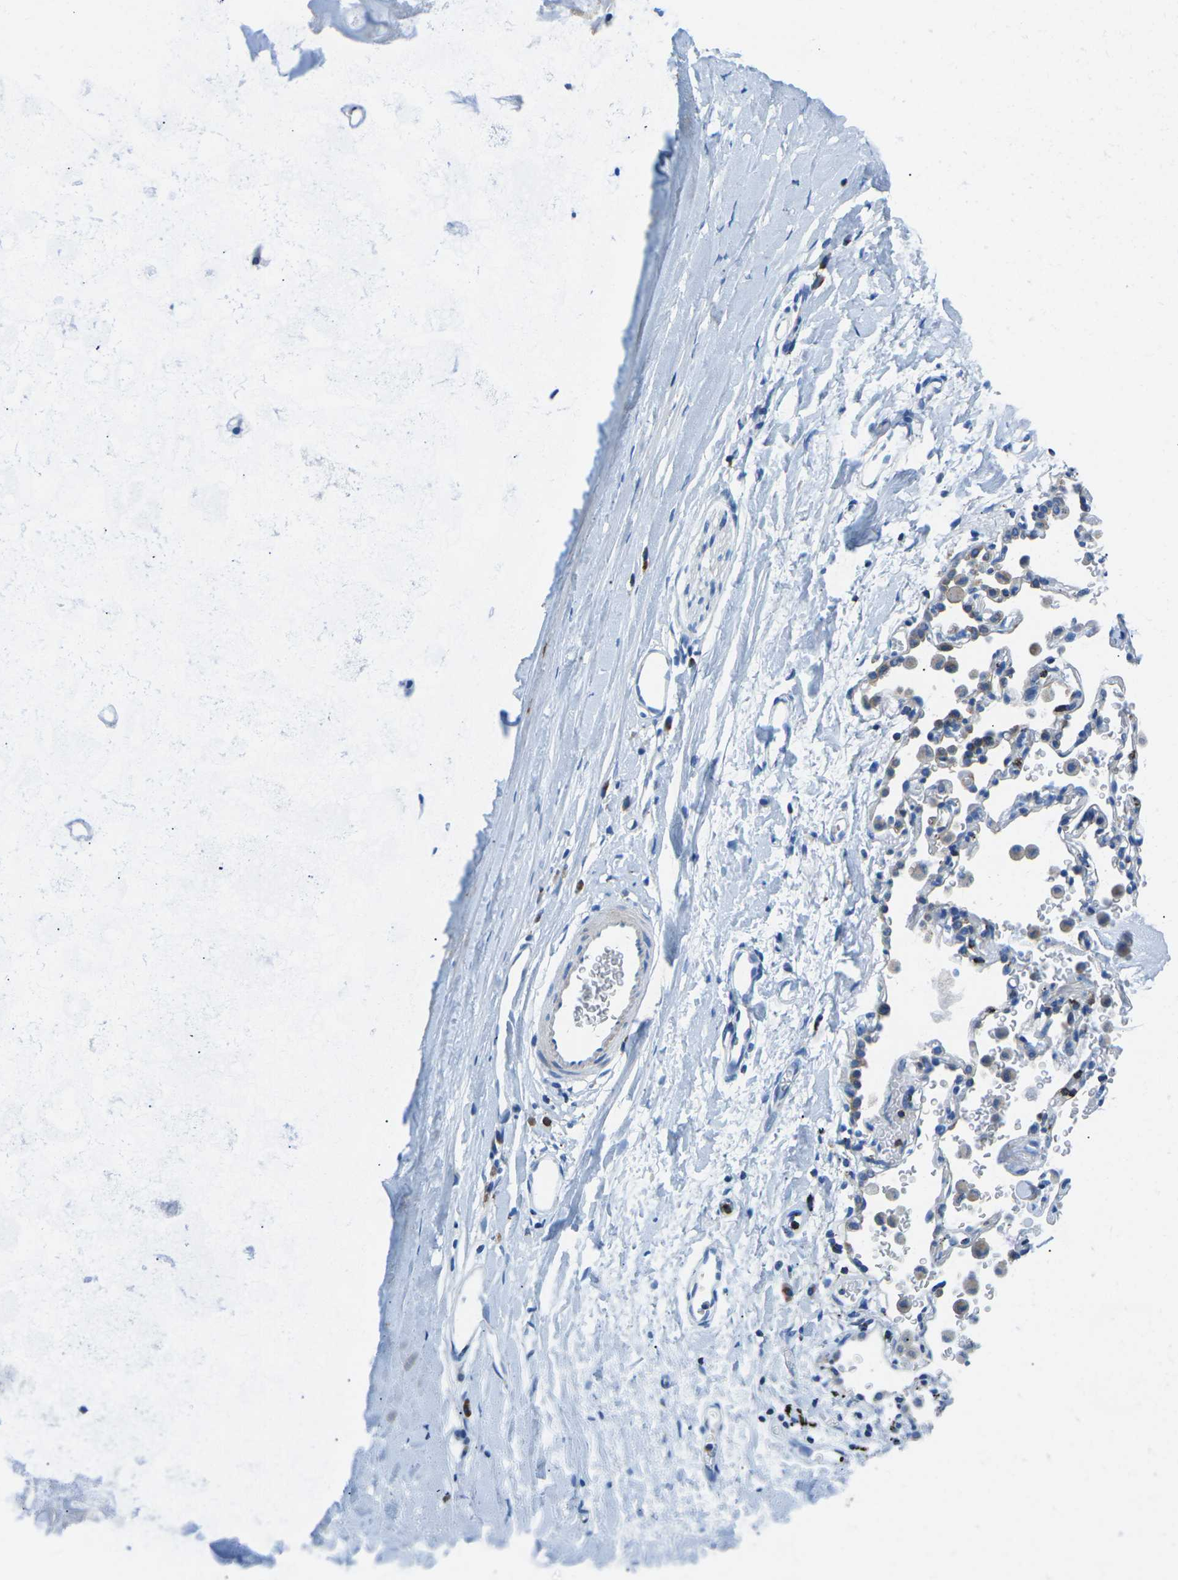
{"staining": {"intensity": "negative", "quantity": "none", "location": "none"}, "tissue": "adipose tissue", "cell_type": "Adipocytes", "image_type": "normal", "snomed": [{"axis": "morphology", "description": "Normal tissue, NOS"}, {"axis": "topography", "description": "Cartilage tissue"}, {"axis": "topography", "description": "Bronchus"}], "caption": "Adipocytes show no significant protein positivity in normal adipose tissue.", "gene": "MC4R", "patient": {"sex": "female", "age": 53}}